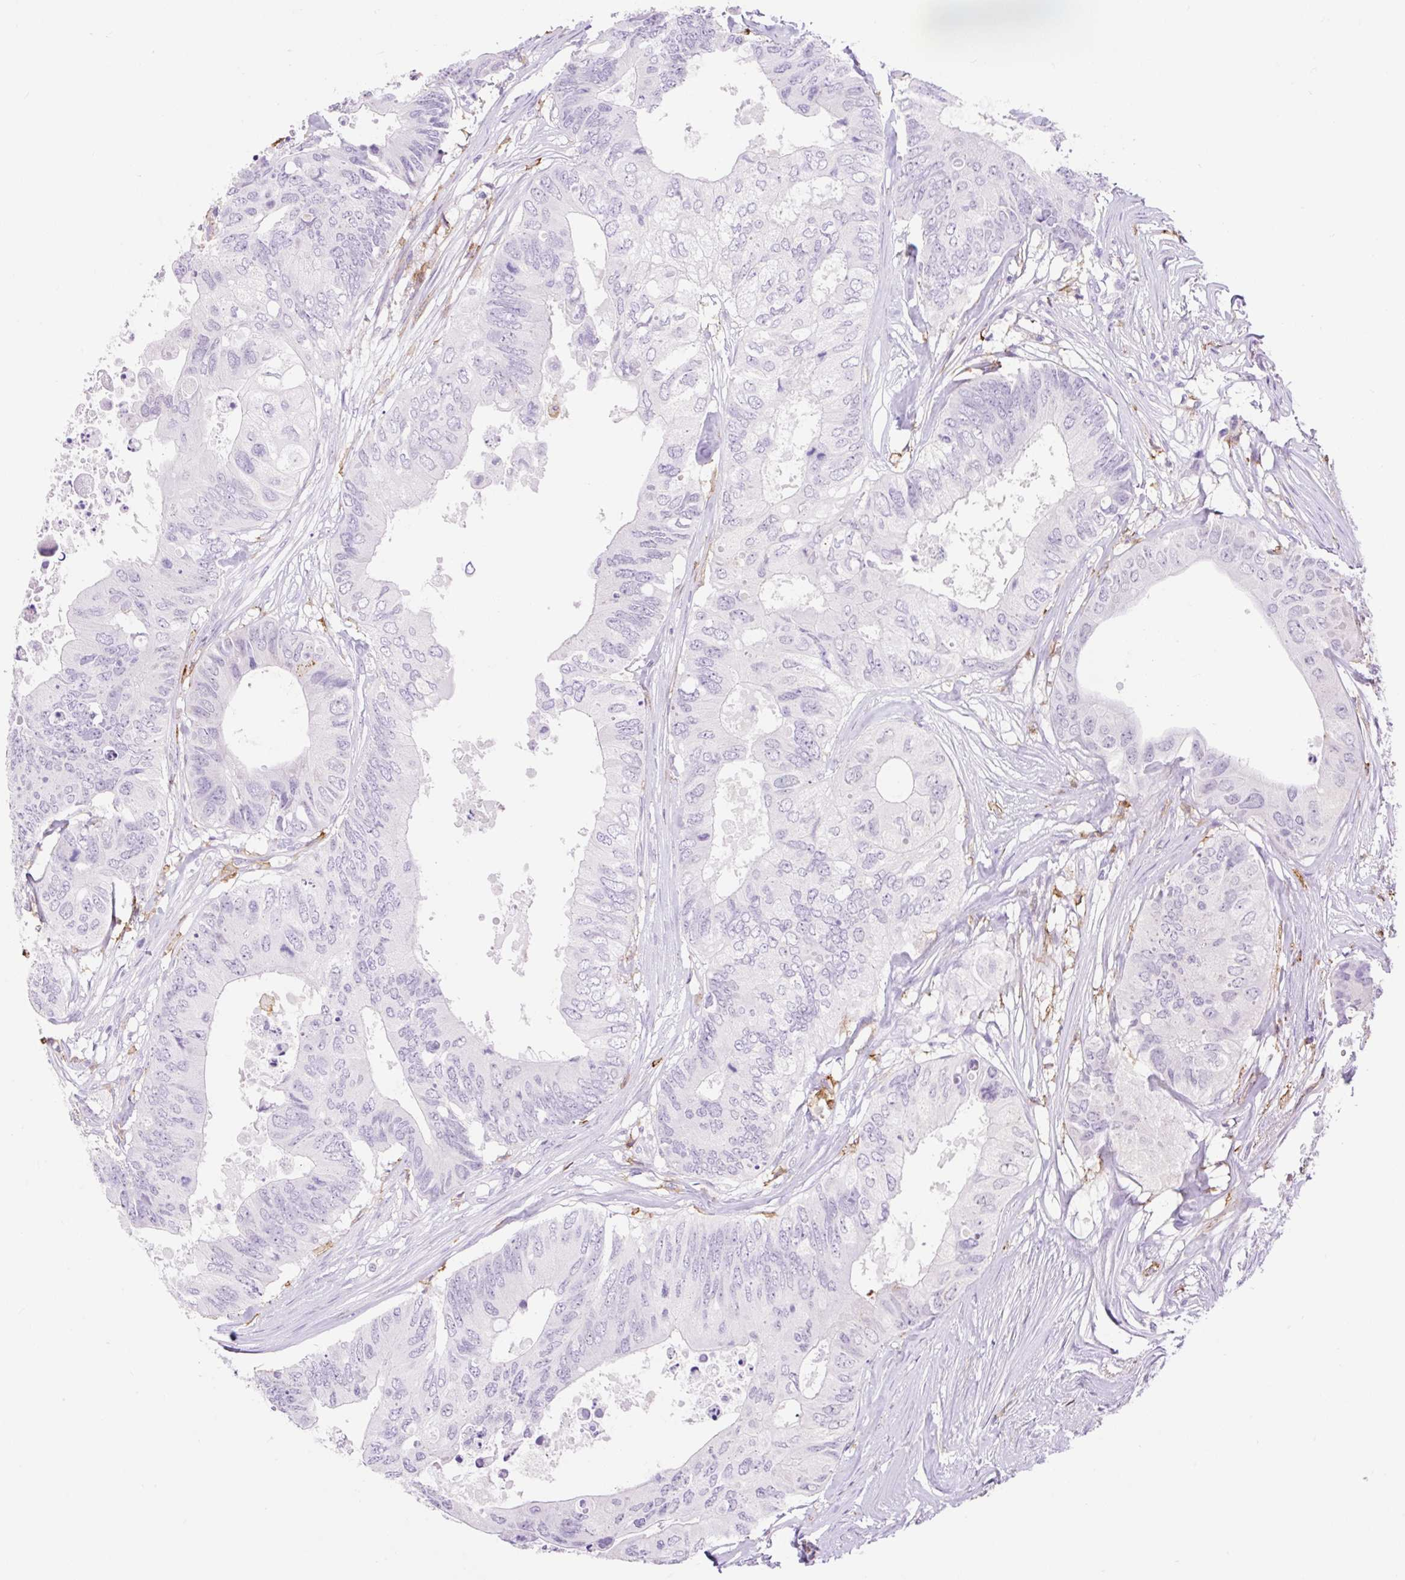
{"staining": {"intensity": "negative", "quantity": "none", "location": "none"}, "tissue": "colorectal cancer", "cell_type": "Tumor cells", "image_type": "cancer", "snomed": [{"axis": "morphology", "description": "Adenocarcinoma, NOS"}, {"axis": "topography", "description": "Colon"}], "caption": "Human colorectal cancer (adenocarcinoma) stained for a protein using IHC exhibits no staining in tumor cells.", "gene": "SIGLEC1", "patient": {"sex": "male", "age": 71}}